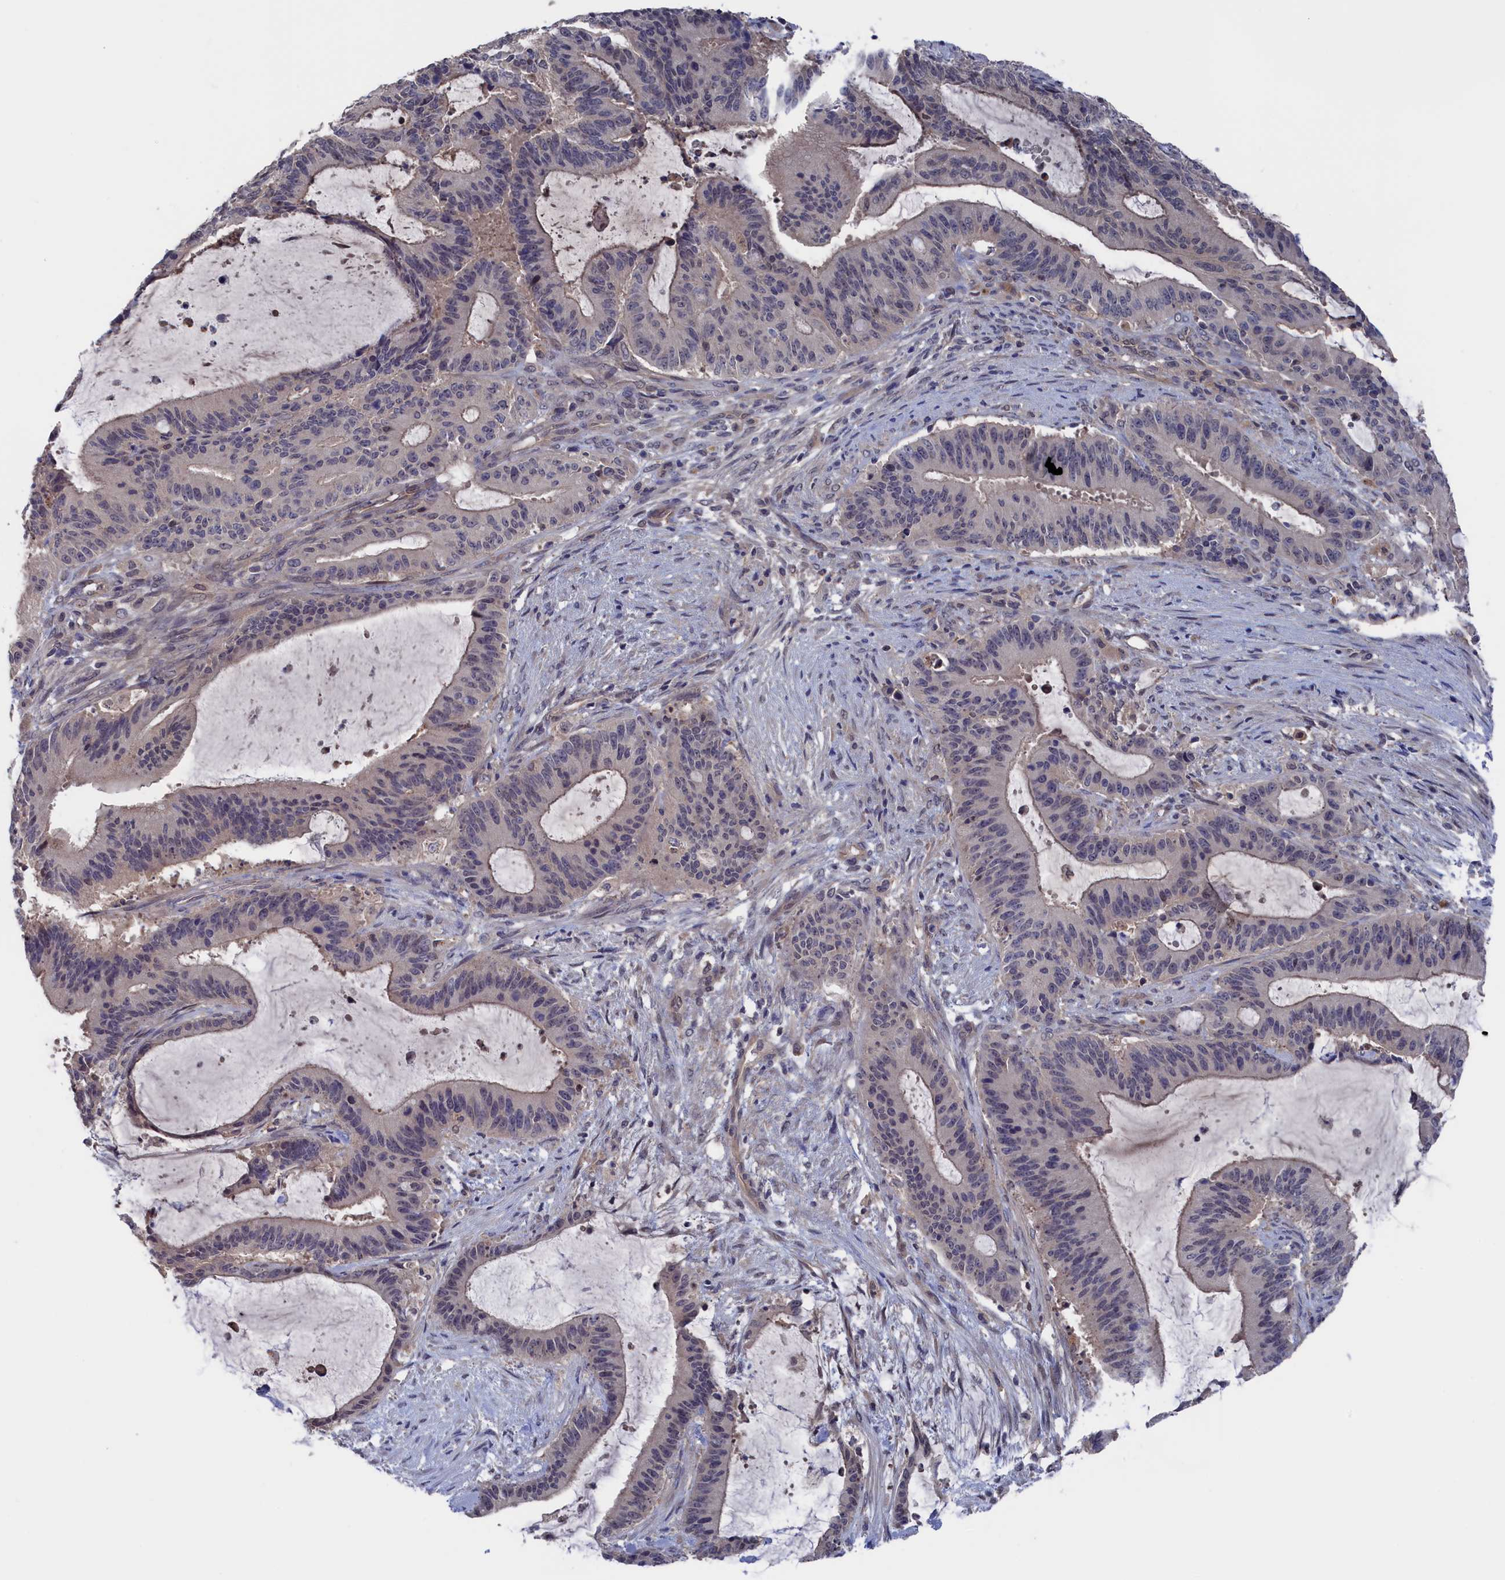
{"staining": {"intensity": "negative", "quantity": "none", "location": "none"}, "tissue": "liver cancer", "cell_type": "Tumor cells", "image_type": "cancer", "snomed": [{"axis": "morphology", "description": "Normal tissue, NOS"}, {"axis": "morphology", "description": "Cholangiocarcinoma"}, {"axis": "topography", "description": "Liver"}, {"axis": "topography", "description": "Peripheral nerve tissue"}], "caption": "The histopathology image displays no significant positivity in tumor cells of cholangiocarcinoma (liver). The staining was performed using DAB (3,3'-diaminobenzidine) to visualize the protein expression in brown, while the nuclei were stained in blue with hematoxylin (Magnification: 20x).", "gene": "NUTF2", "patient": {"sex": "female", "age": 73}}